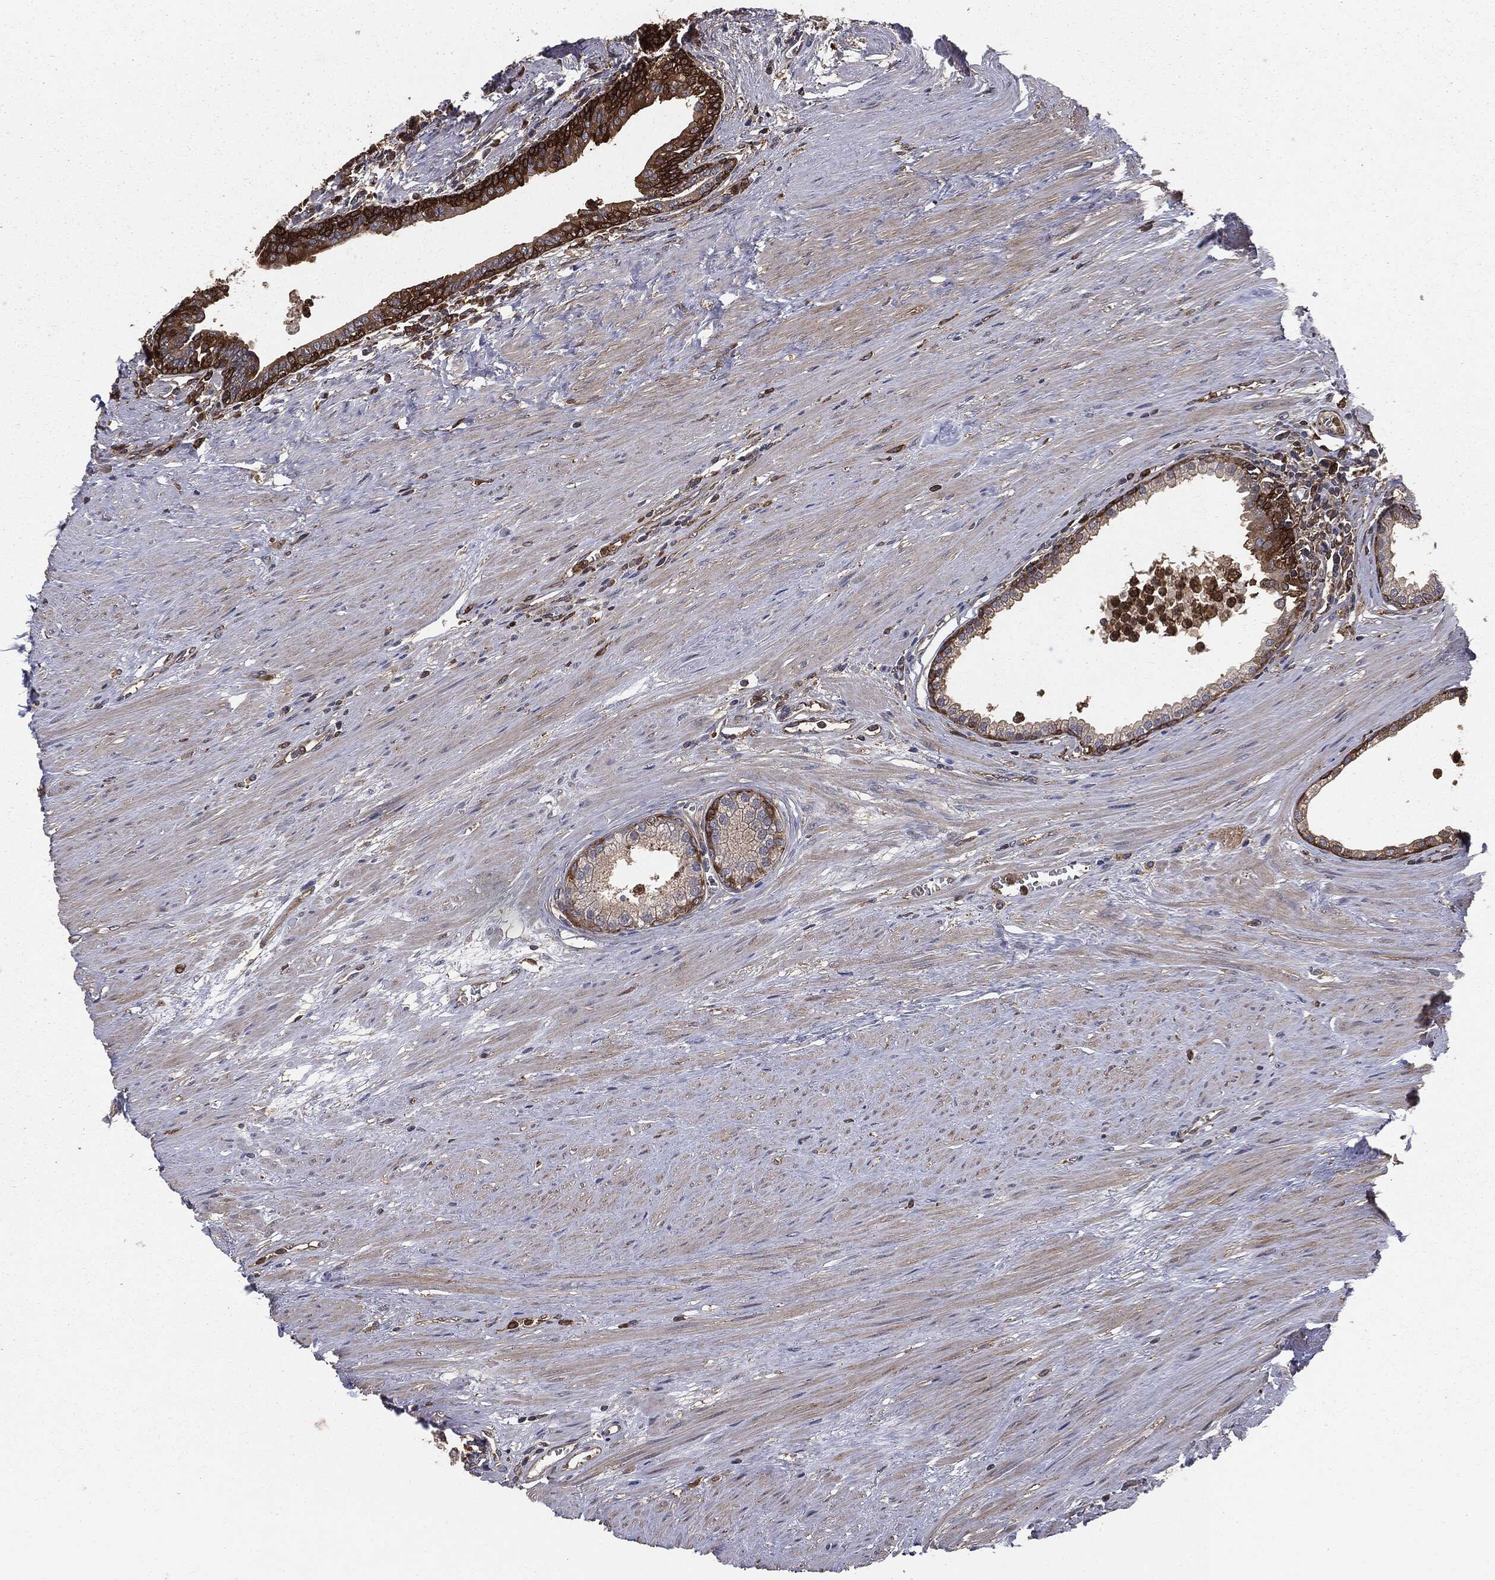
{"staining": {"intensity": "strong", "quantity": "25%-75%", "location": "cytoplasmic/membranous"}, "tissue": "prostate", "cell_type": "Glandular cells", "image_type": "normal", "snomed": [{"axis": "morphology", "description": "Normal tissue, NOS"}, {"axis": "topography", "description": "Prostate"}], "caption": "Strong cytoplasmic/membranous positivity is identified in approximately 25%-75% of glandular cells in normal prostate.", "gene": "GNB5", "patient": {"sex": "male", "age": 64}}